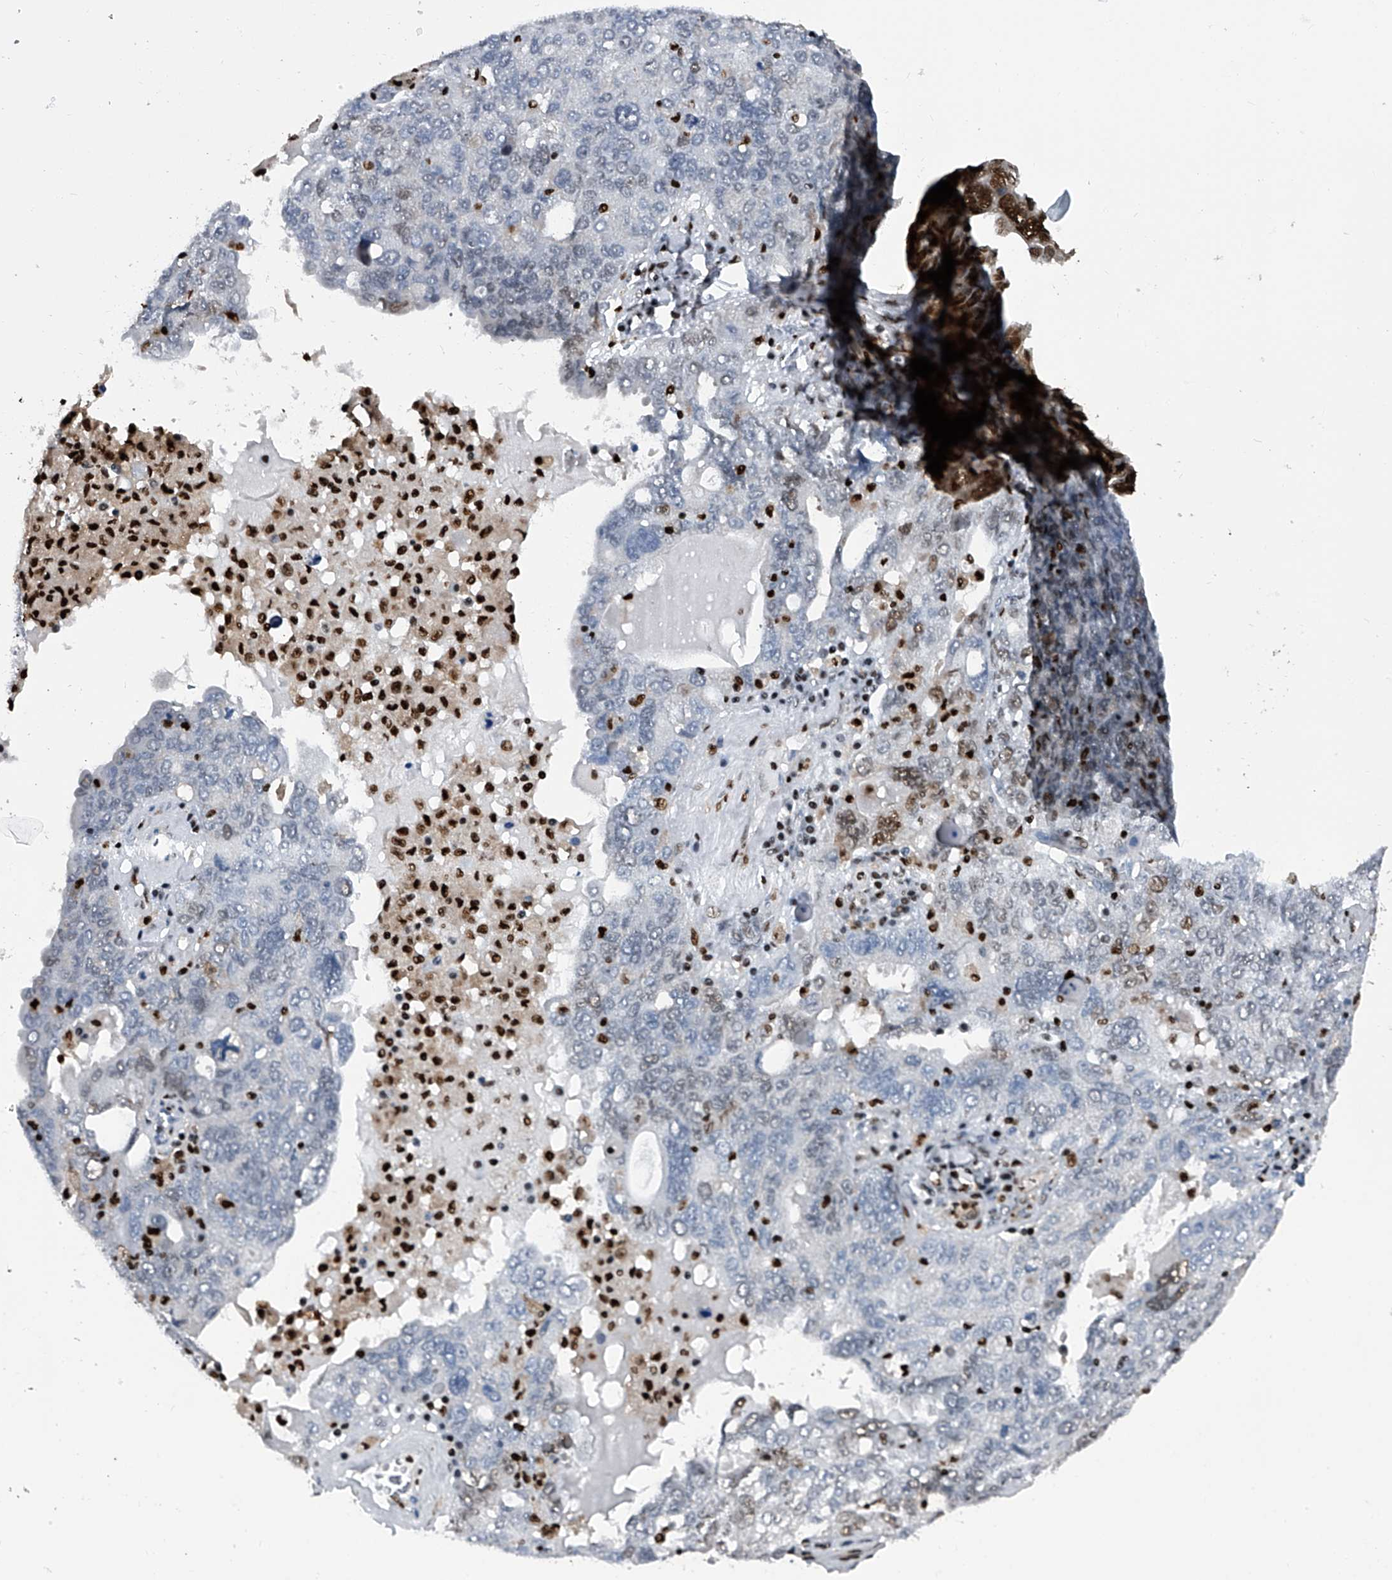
{"staining": {"intensity": "negative", "quantity": "none", "location": "none"}, "tissue": "ovarian cancer", "cell_type": "Tumor cells", "image_type": "cancer", "snomed": [{"axis": "morphology", "description": "Carcinoma, endometroid"}, {"axis": "topography", "description": "Ovary"}], "caption": "An IHC histopathology image of ovarian cancer is shown. There is no staining in tumor cells of ovarian cancer. Nuclei are stained in blue.", "gene": "FKBP5", "patient": {"sex": "female", "age": 62}}